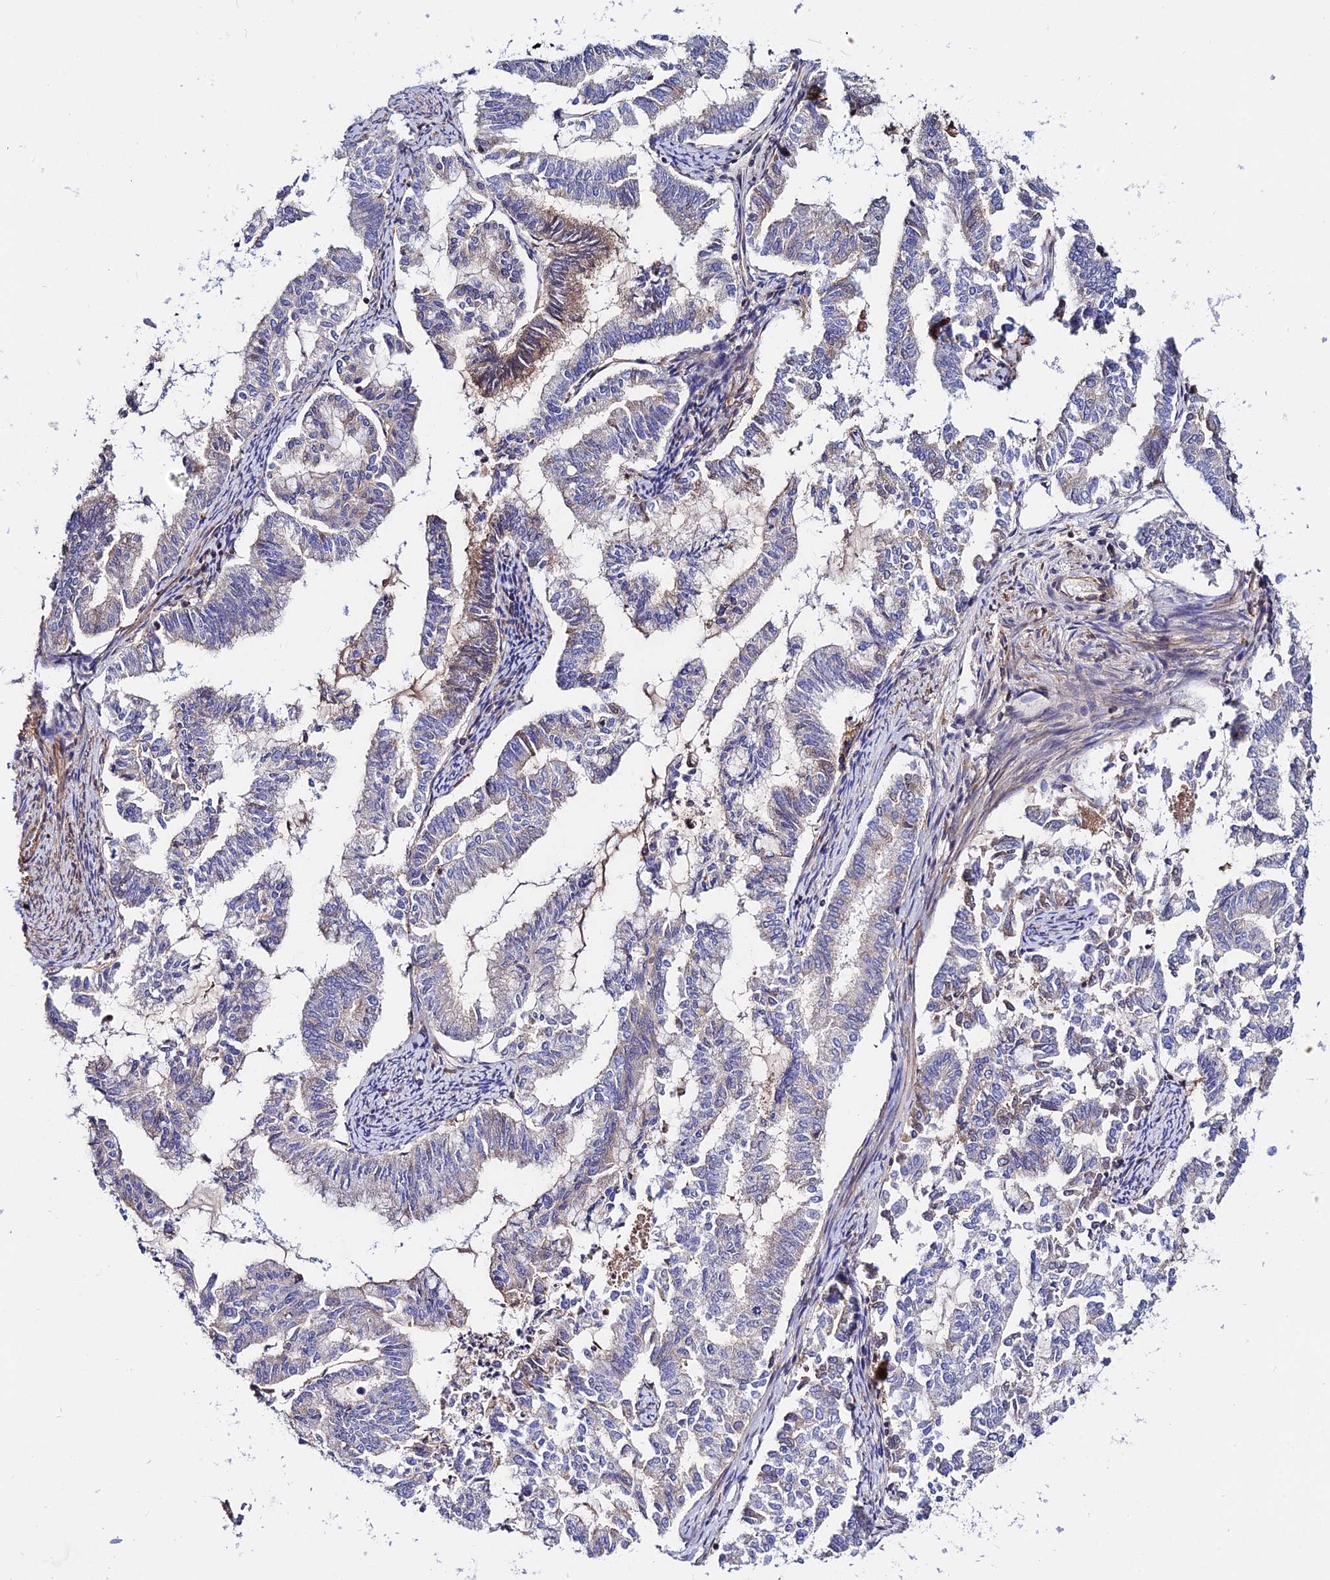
{"staining": {"intensity": "weak", "quantity": "<25%", "location": "cytoplasmic/membranous"}, "tissue": "endometrial cancer", "cell_type": "Tumor cells", "image_type": "cancer", "snomed": [{"axis": "morphology", "description": "Adenocarcinoma, NOS"}, {"axis": "topography", "description": "Endometrium"}], "caption": "Tumor cells are negative for brown protein staining in adenocarcinoma (endometrial). The staining was performed using DAB to visualize the protein expression in brown, while the nuclei were stained in blue with hematoxylin (Magnification: 20x).", "gene": "PYM1", "patient": {"sex": "female", "age": 79}}